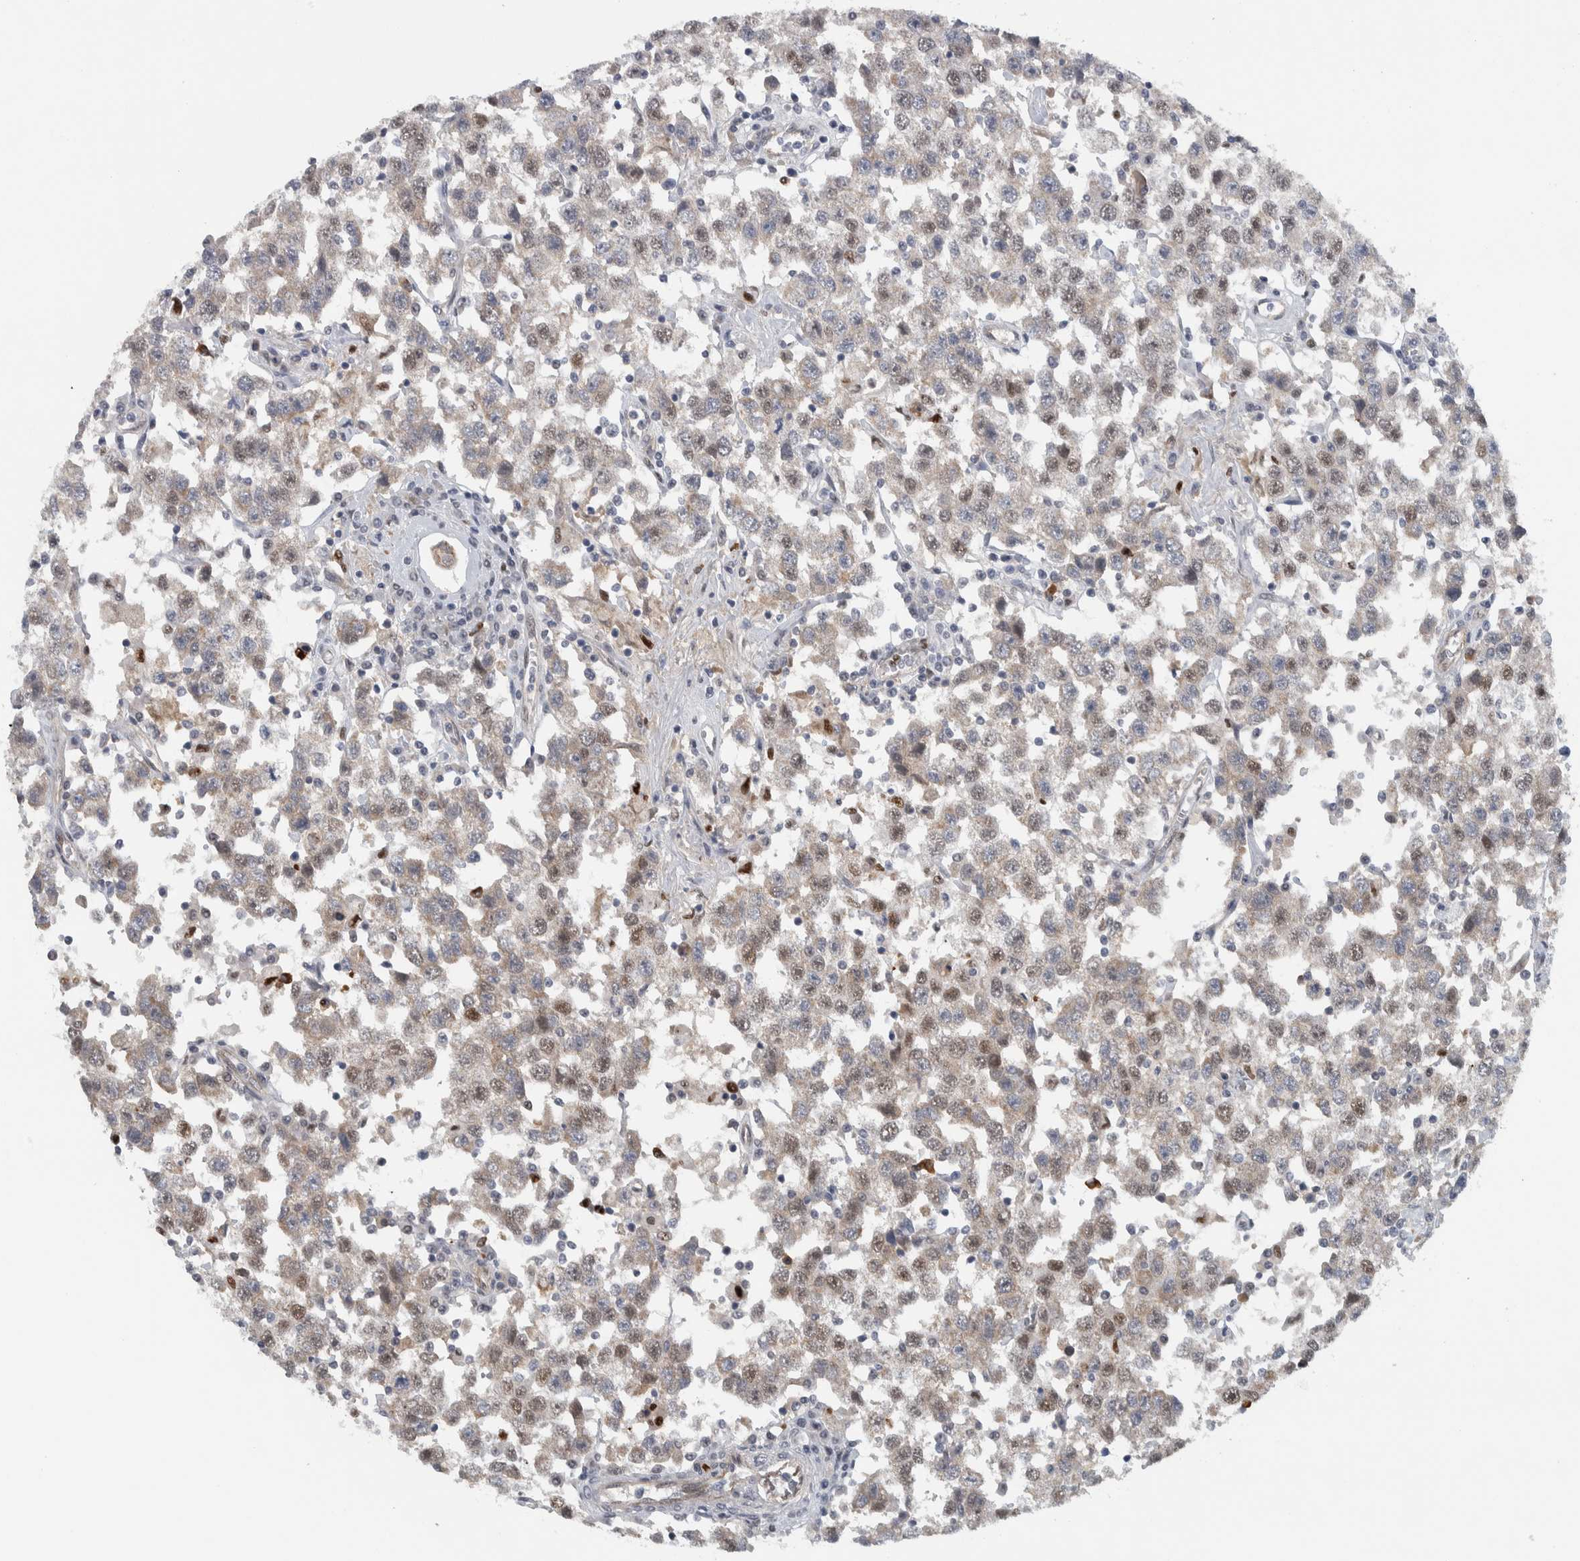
{"staining": {"intensity": "weak", "quantity": "25%-75%", "location": "cytoplasmic/membranous,nuclear"}, "tissue": "testis cancer", "cell_type": "Tumor cells", "image_type": "cancer", "snomed": [{"axis": "morphology", "description": "Seminoma, NOS"}, {"axis": "topography", "description": "Testis"}], "caption": "Immunohistochemistry (IHC) image of human testis cancer stained for a protein (brown), which exhibits low levels of weak cytoplasmic/membranous and nuclear expression in approximately 25%-75% of tumor cells.", "gene": "ADPRM", "patient": {"sex": "male", "age": 41}}